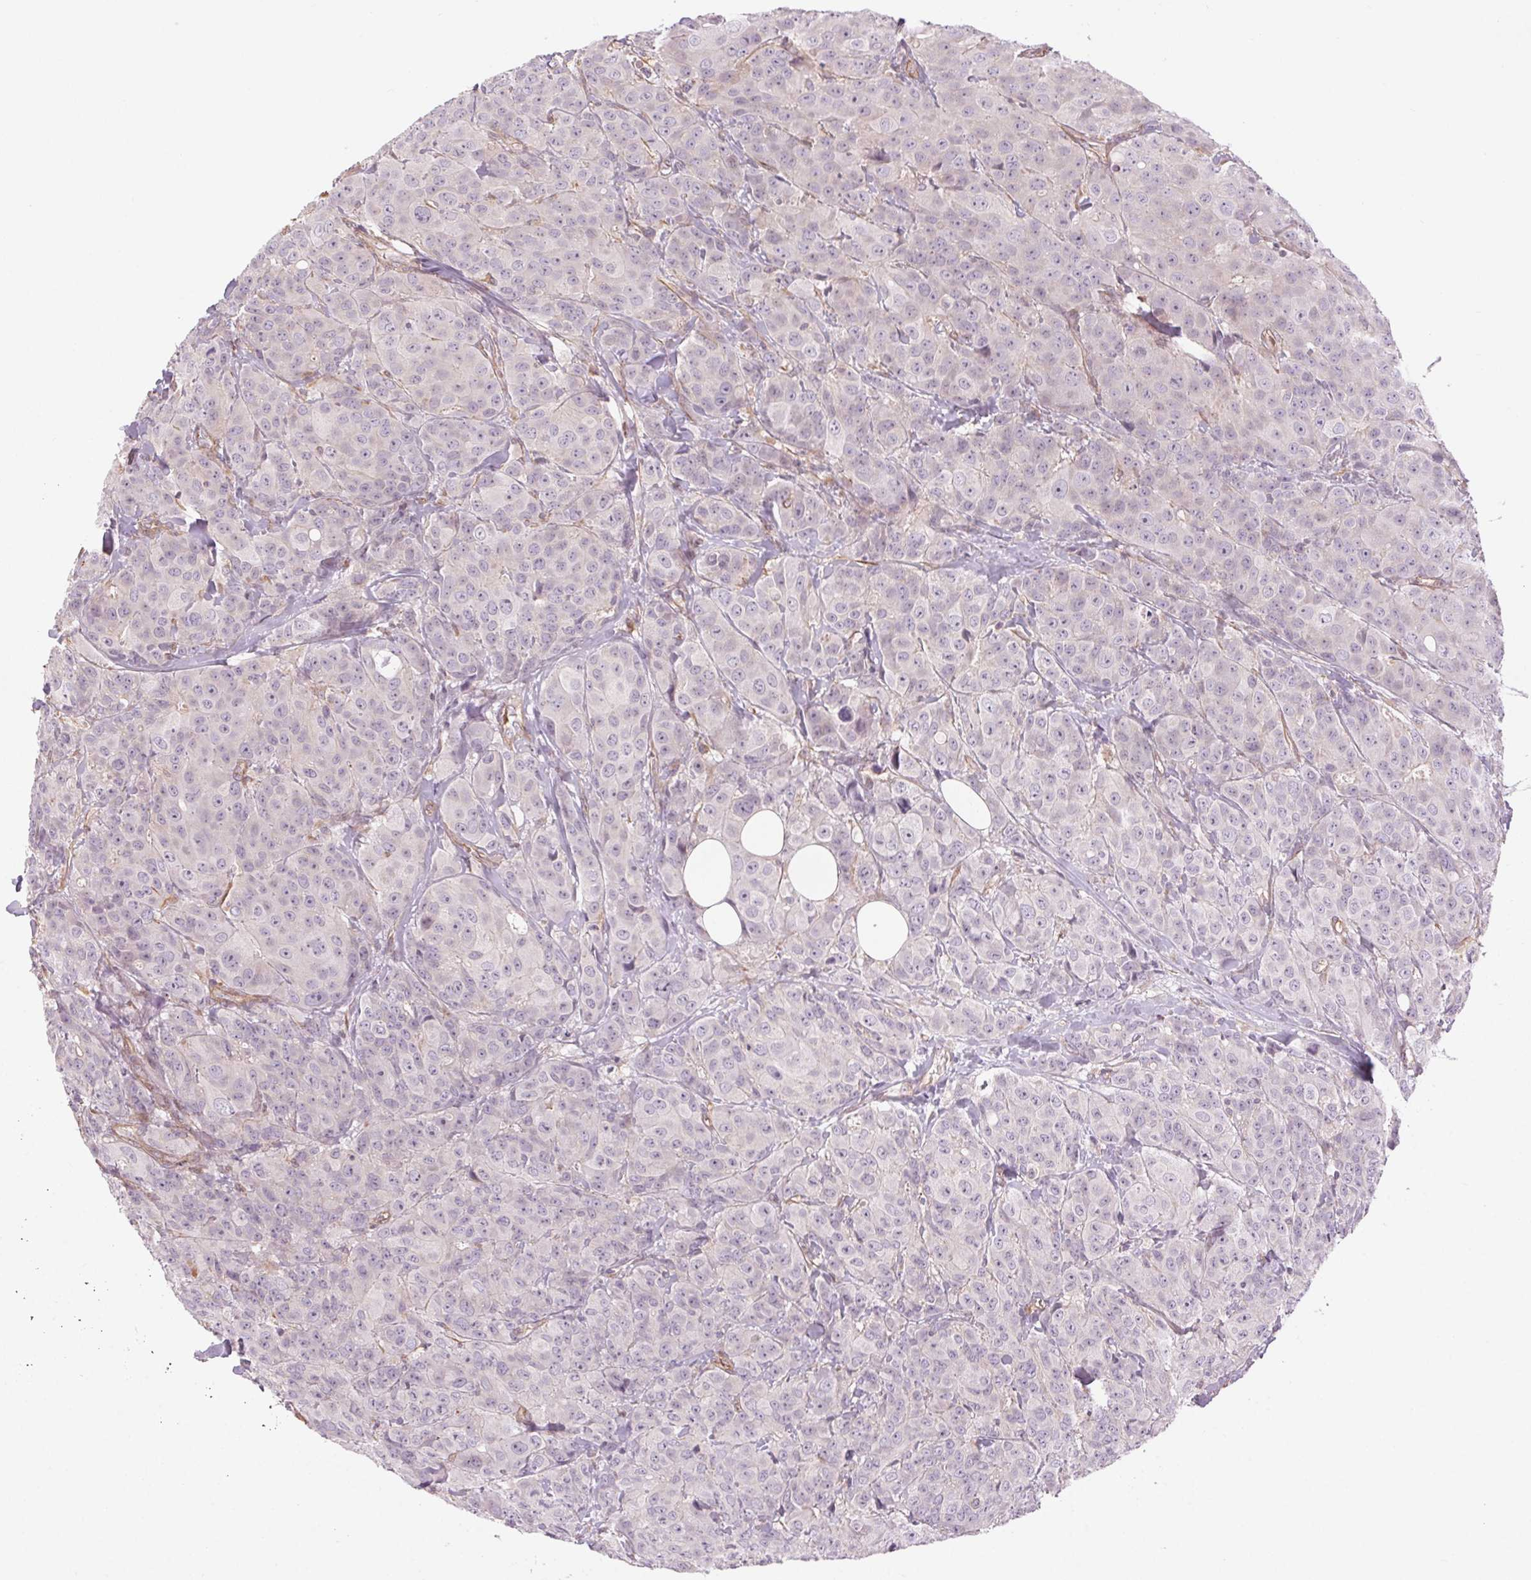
{"staining": {"intensity": "negative", "quantity": "none", "location": "none"}, "tissue": "breast cancer", "cell_type": "Tumor cells", "image_type": "cancer", "snomed": [{"axis": "morphology", "description": "Duct carcinoma"}, {"axis": "topography", "description": "Breast"}], "caption": "This is a micrograph of immunohistochemistry (IHC) staining of intraductal carcinoma (breast), which shows no staining in tumor cells.", "gene": "CCSER1", "patient": {"sex": "female", "age": 43}}